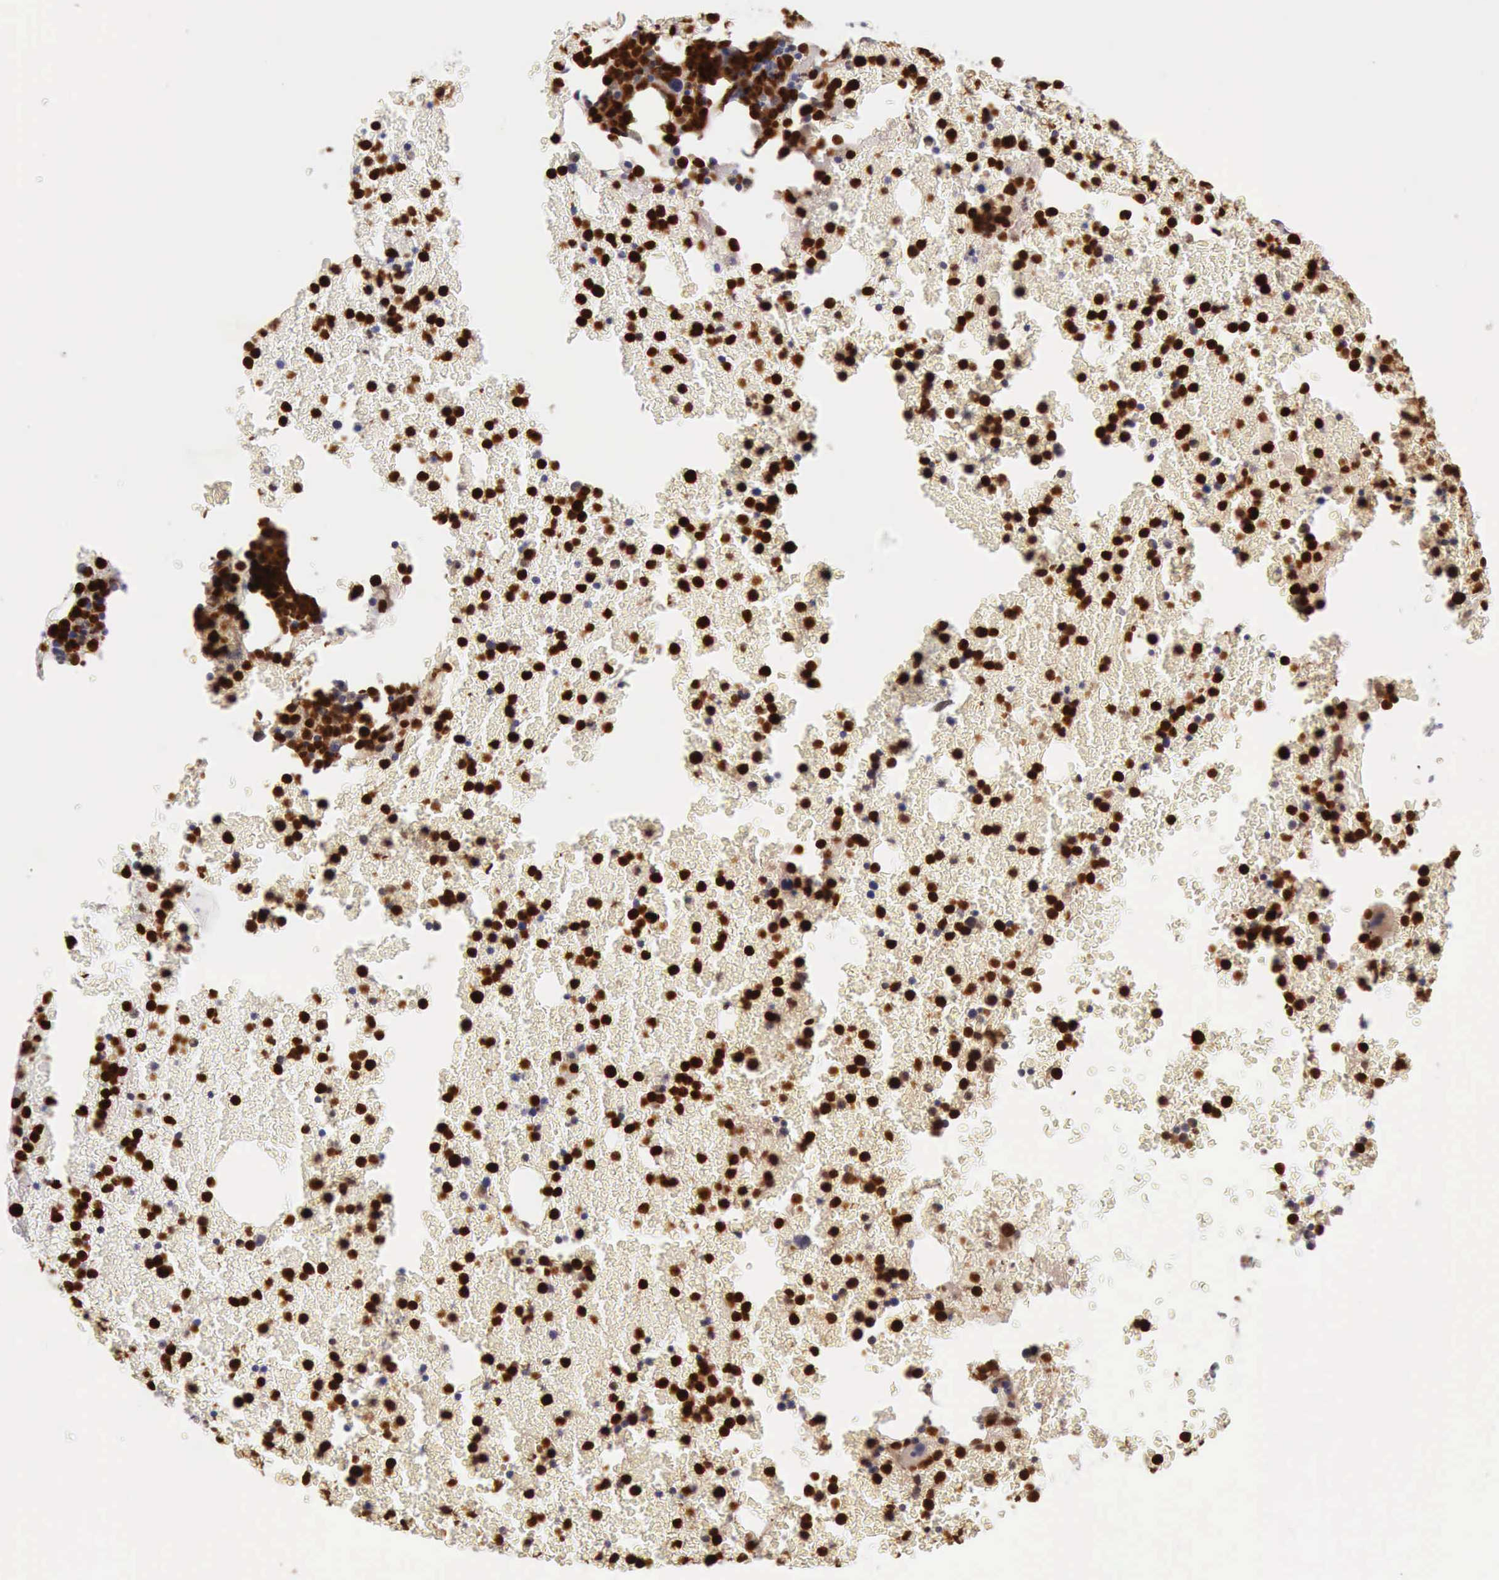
{"staining": {"intensity": "strong", "quantity": "25%-75%", "location": "nuclear"}, "tissue": "bone marrow", "cell_type": "Hematopoietic cells", "image_type": "normal", "snomed": [{"axis": "morphology", "description": "Normal tissue, NOS"}, {"axis": "topography", "description": "Bone marrow"}], "caption": "A histopathology image showing strong nuclear positivity in about 25%-75% of hematopoietic cells in normal bone marrow, as visualized by brown immunohistochemical staining.", "gene": "CSTA", "patient": {"sex": "female", "age": 52}}